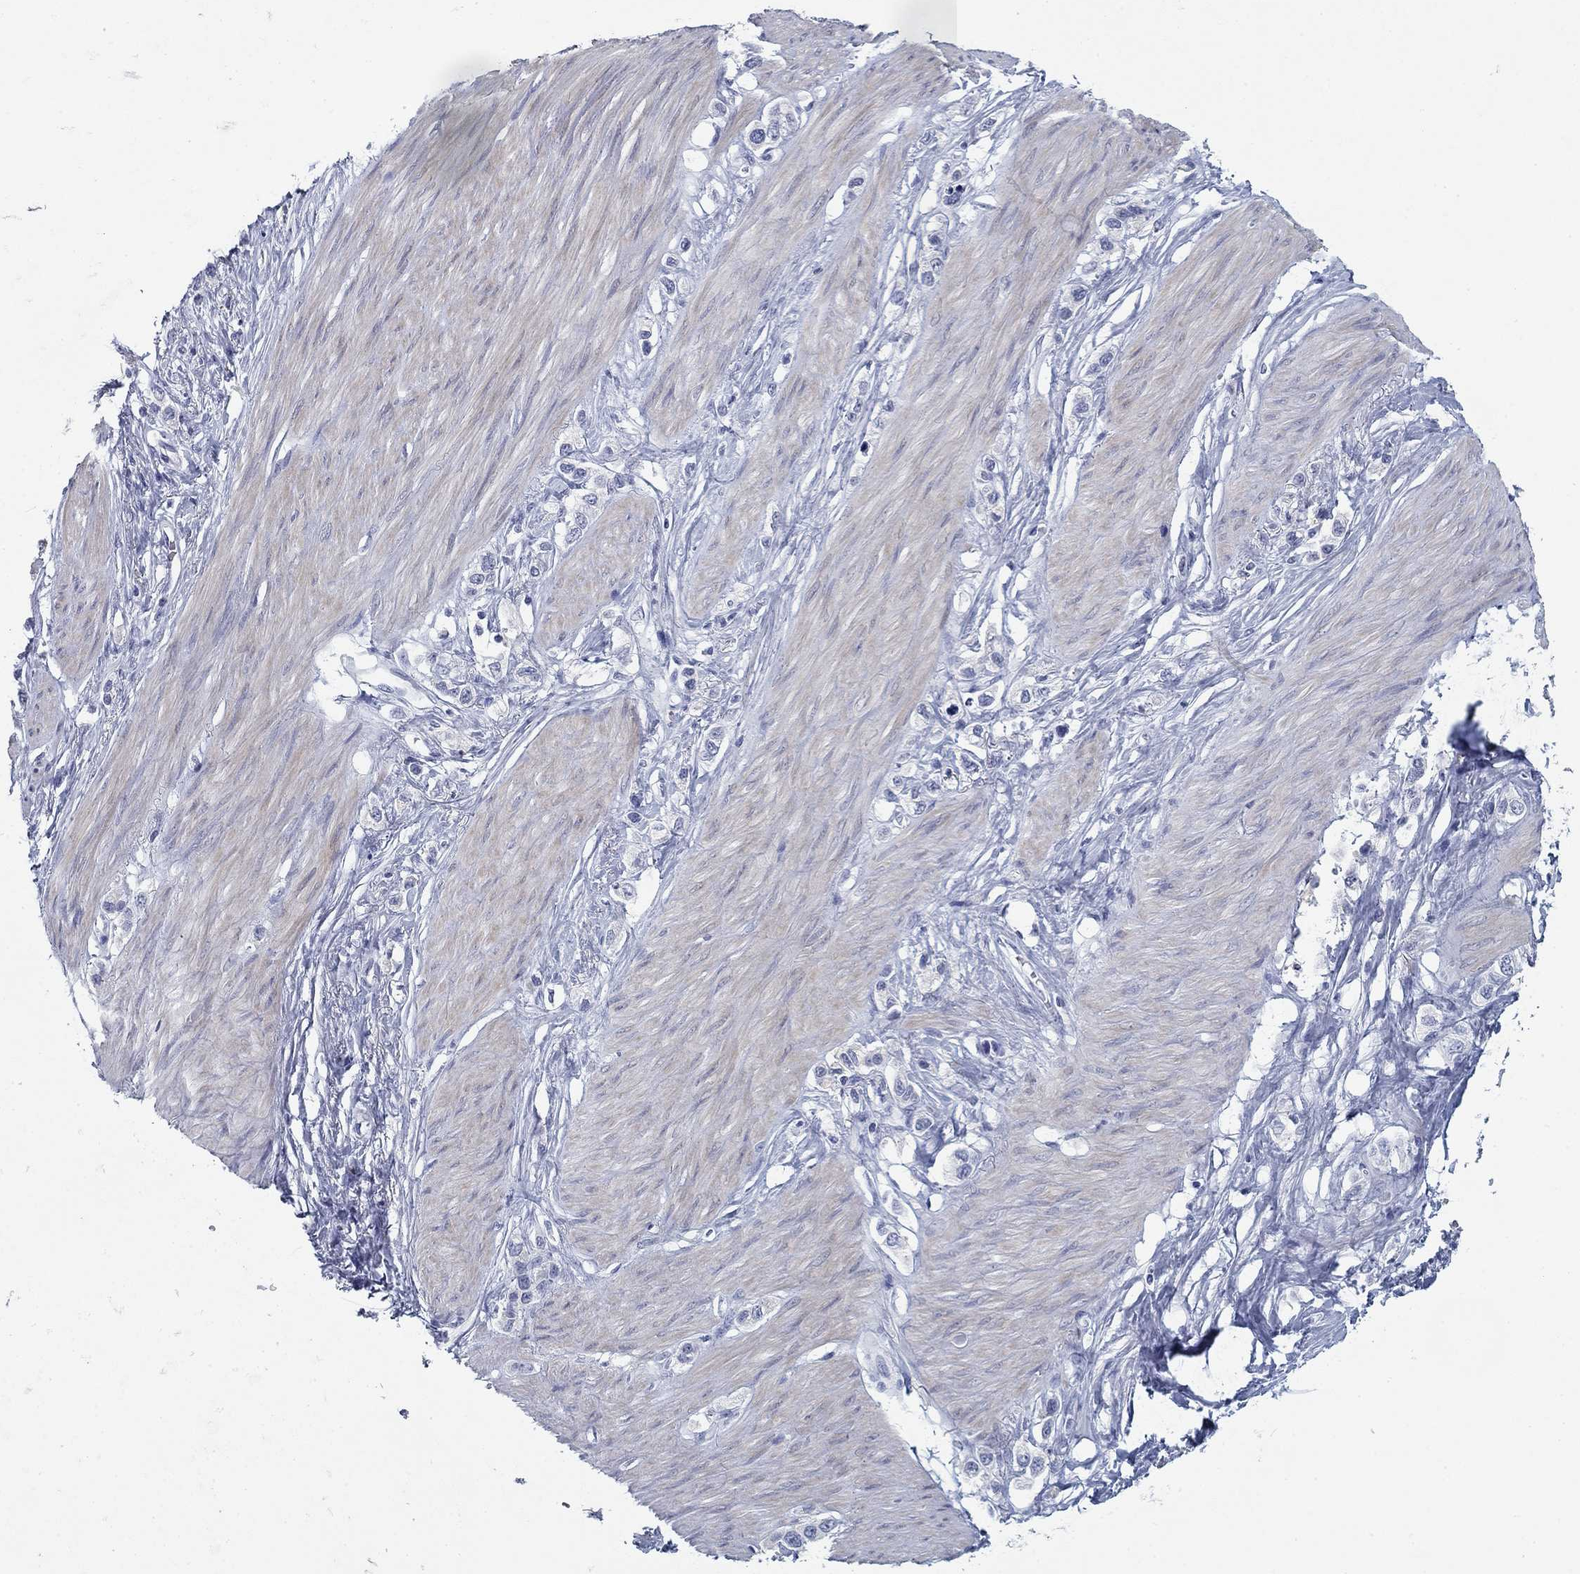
{"staining": {"intensity": "negative", "quantity": "none", "location": "none"}, "tissue": "stomach cancer", "cell_type": "Tumor cells", "image_type": "cancer", "snomed": [{"axis": "morphology", "description": "Normal tissue, NOS"}, {"axis": "morphology", "description": "Adenocarcinoma, NOS"}, {"axis": "morphology", "description": "Adenocarcinoma, High grade"}, {"axis": "topography", "description": "Stomach, upper"}, {"axis": "topography", "description": "Stomach"}], "caption": "Micrograph shows no significant protein staining in tumor cells of stomach cancer.", "gene": "CD79B", "patient": {"sex": "female", "age": 65}}